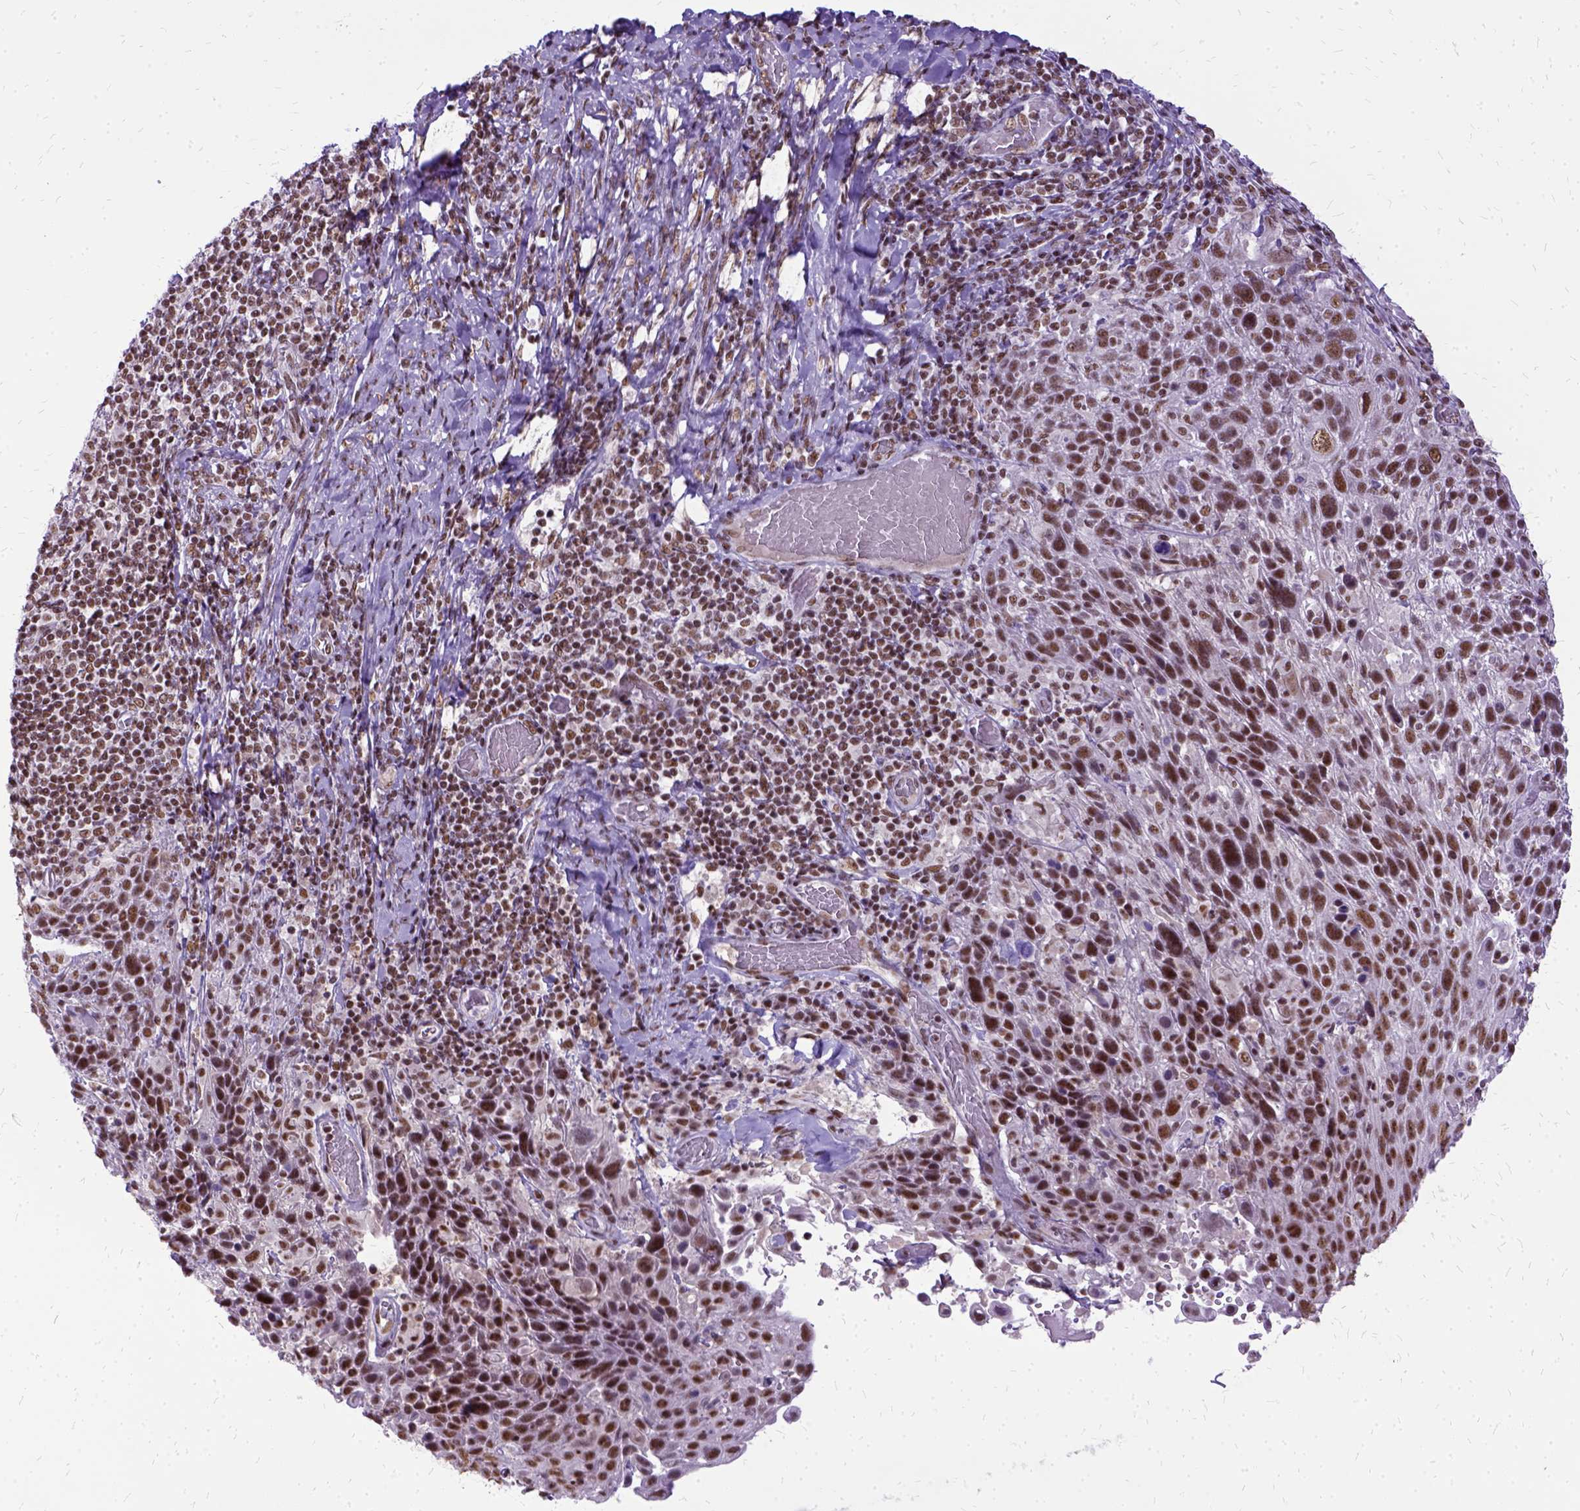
{"staining": {"intensity": "moderate", "quantity": ">75%", "location": "nuclear"}, "tissue": "cervical cancer", "cell_type": "Tumor cells", "image_type": "cancer", "snomed": [{"axis": "morphology", "description": "Squamous cell carcinoma, NOS"}, {"axis": "topography", "description": "Cervix"}], "caption": "Immunohistochemical staining of human cervical squamous cell carcinoma exhibits moderate nuclear protein positivity in approximately >75% of tumor cells.", "gene": "SETD1A", "patient": {"sex": "female", "age": 61}}